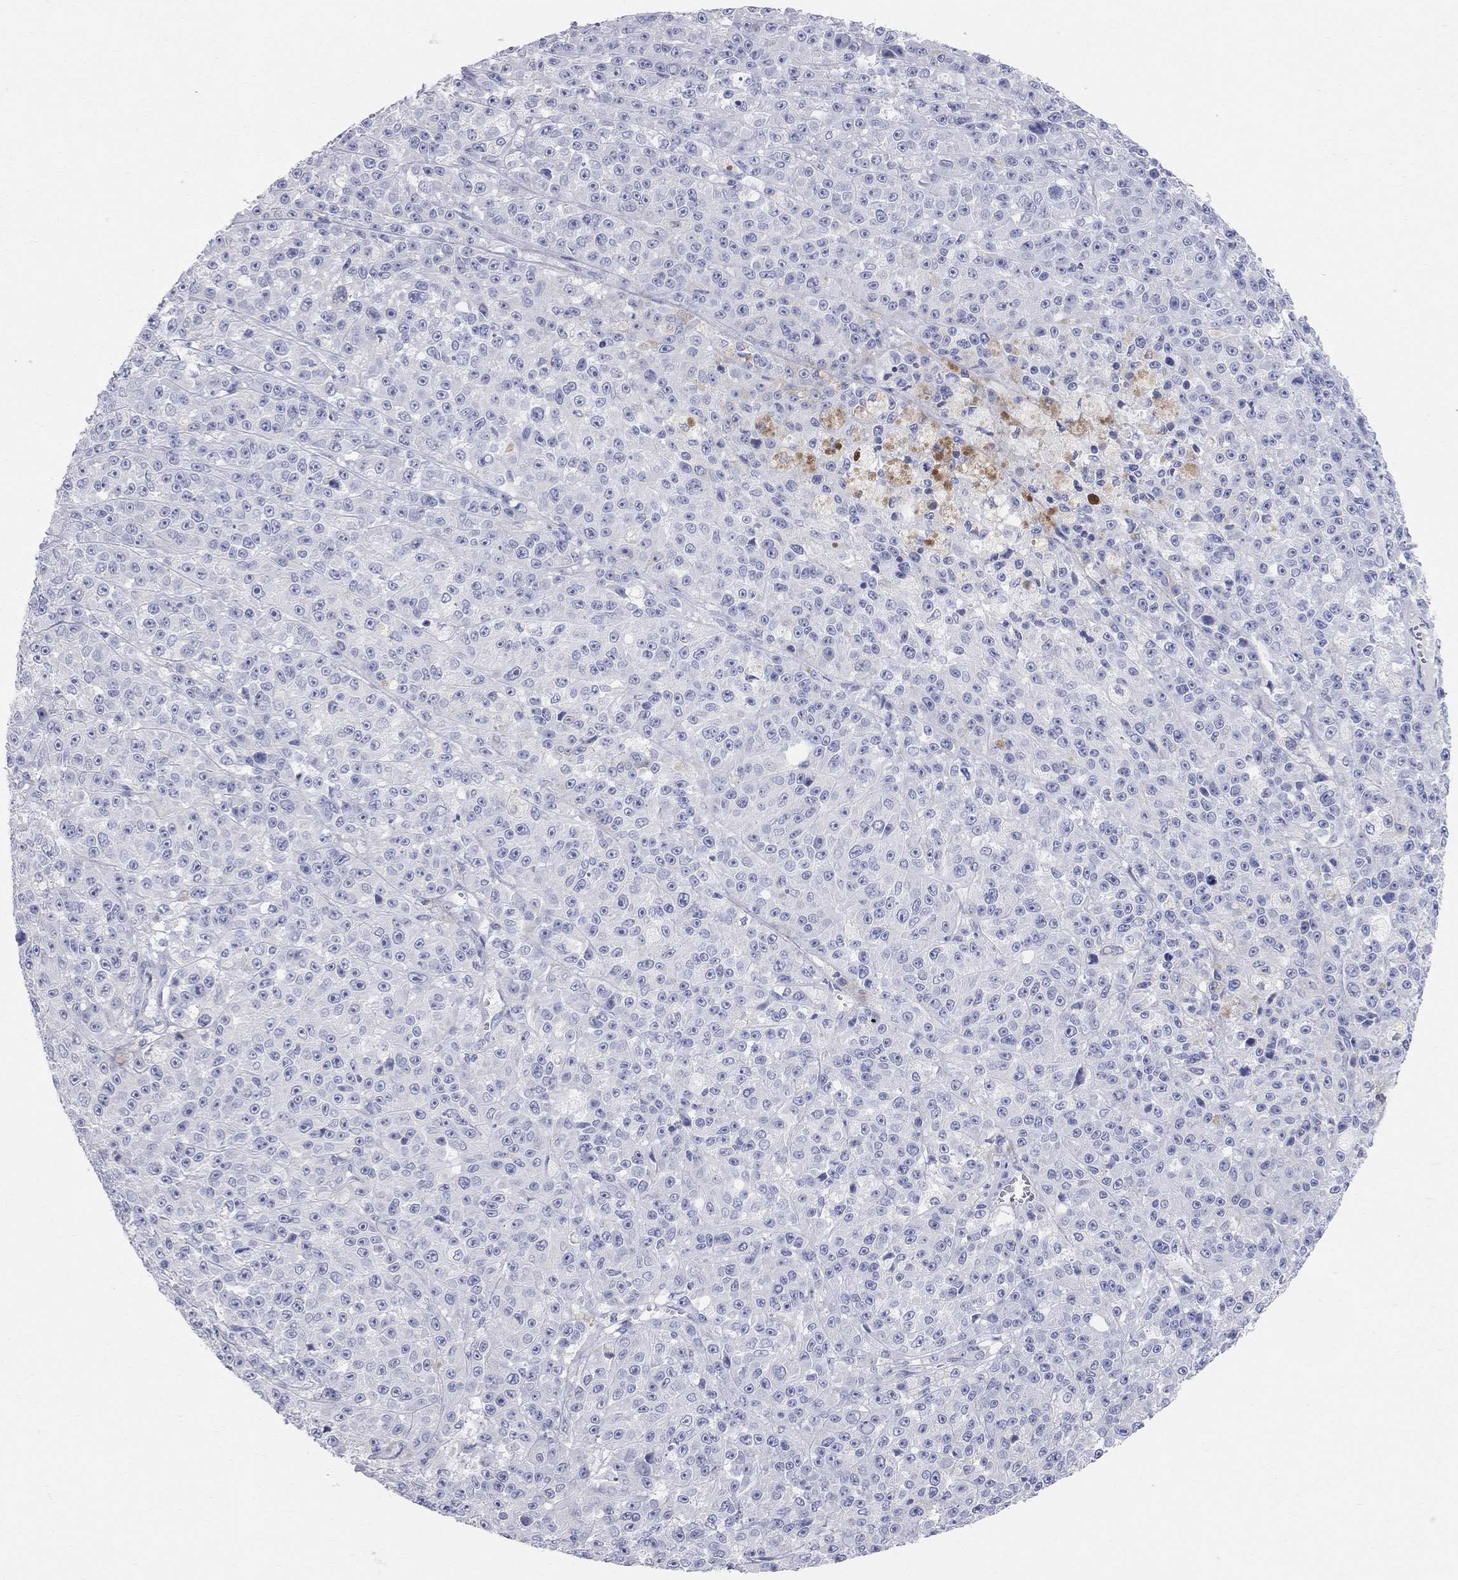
{"staining": {"intensity": "negative", "quantity": "none", "location": "none"}, "tissue": "melanoma", "cell_type": "Tumor cells", "image_type": "cancer", "snomed": [{"axis": "morphology", "description": "Malignant melanoma, NOS"}, {"axis": "topography", "description": "Skin"}], "caption": "The image demonstrates no staining of tumor cells in malignant melanoma.", "gene": "AOX1", "patient": {"sex": "female", "age": 58}}